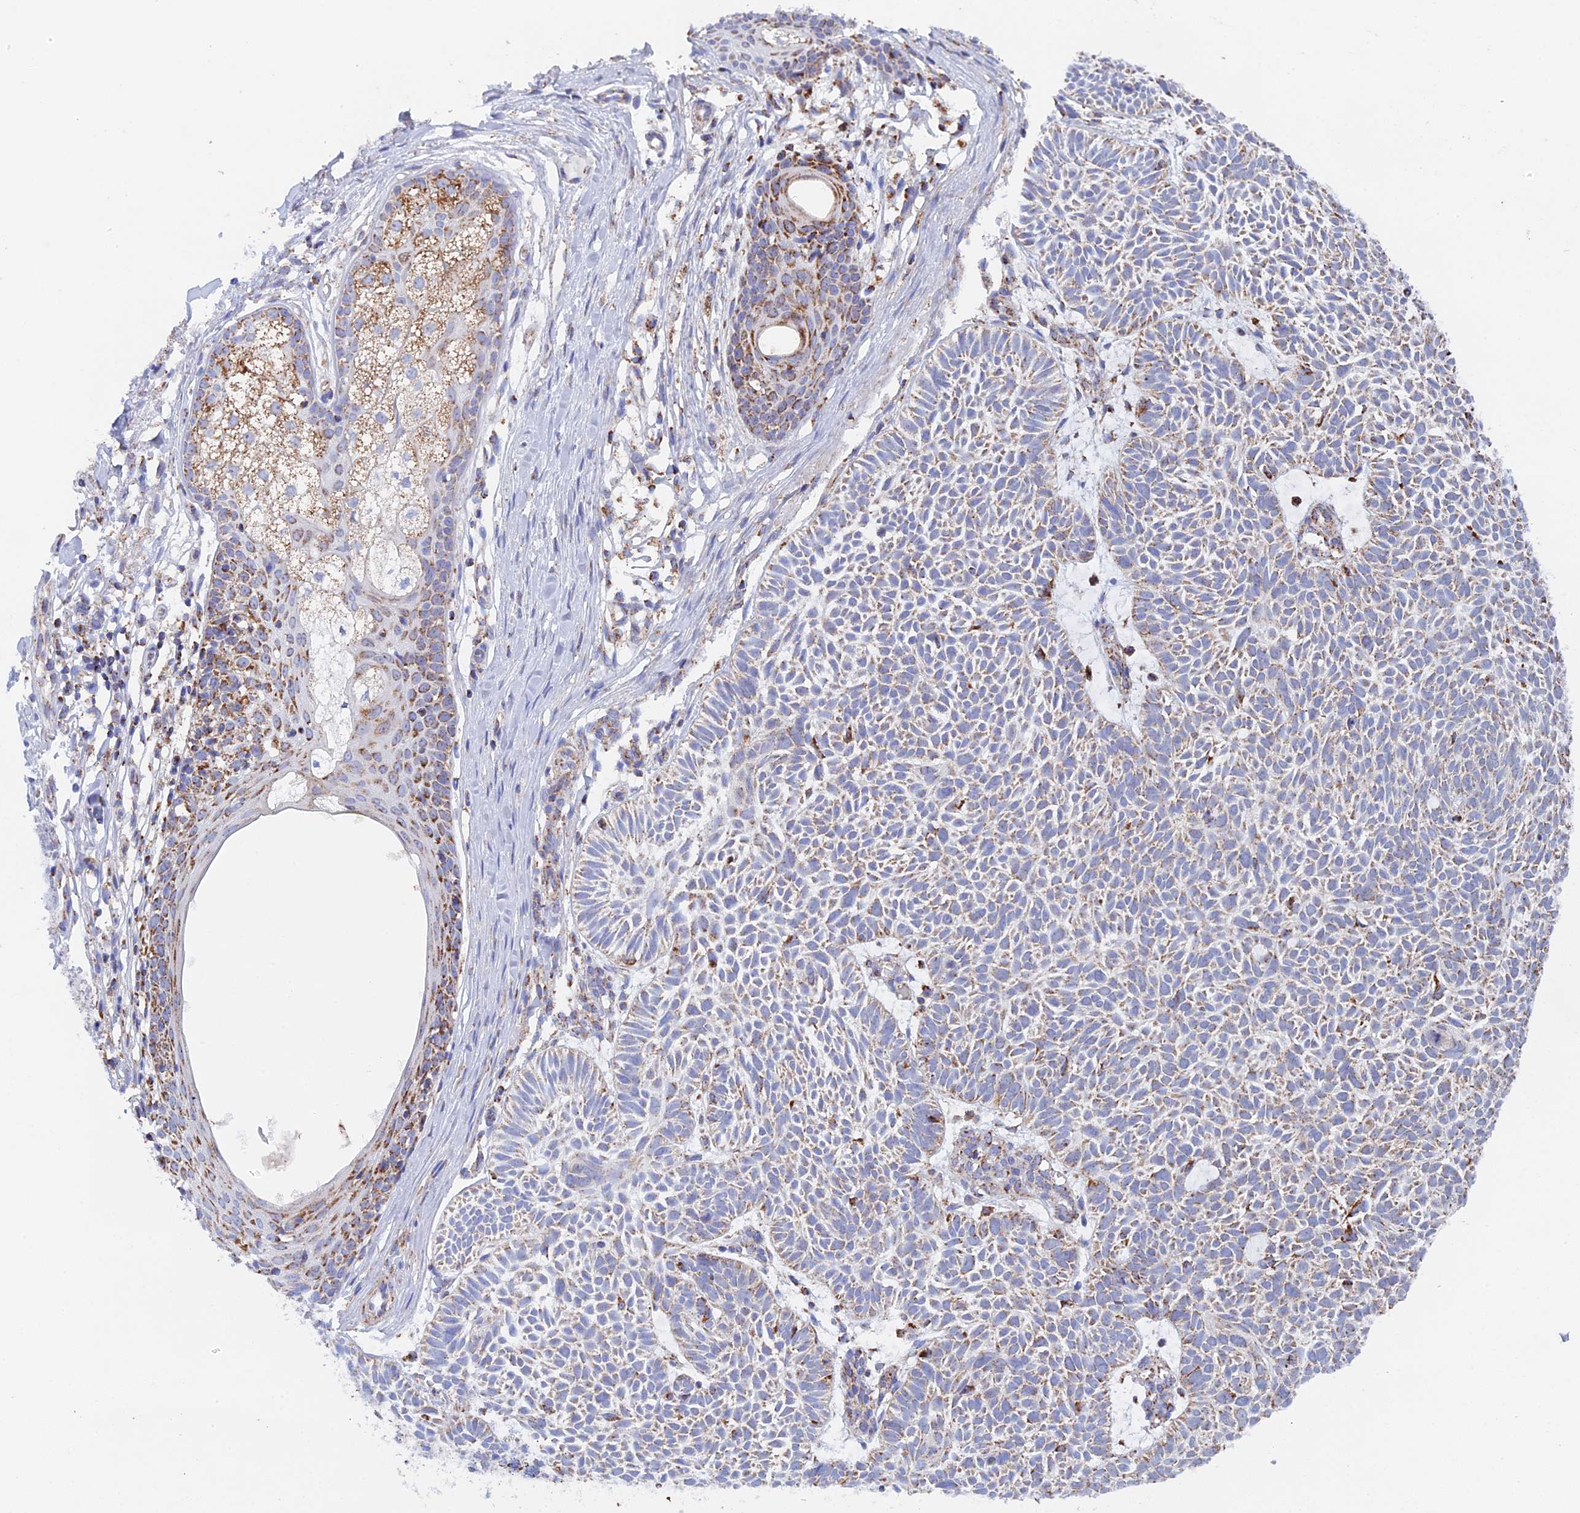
{"staining": {"intensity": "weak", "quantity": "<25%", "location": "cytoplasmic/membranous"}, "tissue": "skin cancer", "cell_type": "Tumor cells", "image_type": "cancer", "snomed": [{"axis": "morphology", "description": "Basal cell carcinoma"}, {"axis": "topography", "description": "Skin"}], "caption": "IHC photomicrograph of human skin cancer (basal cell carcinoma) stained for a protein (brown), which exhibits no staining in tumor cells. Nuclei are stained in blue.", "gene": "NDUFA5", "patient": {"sex": "male", "age": 69}}